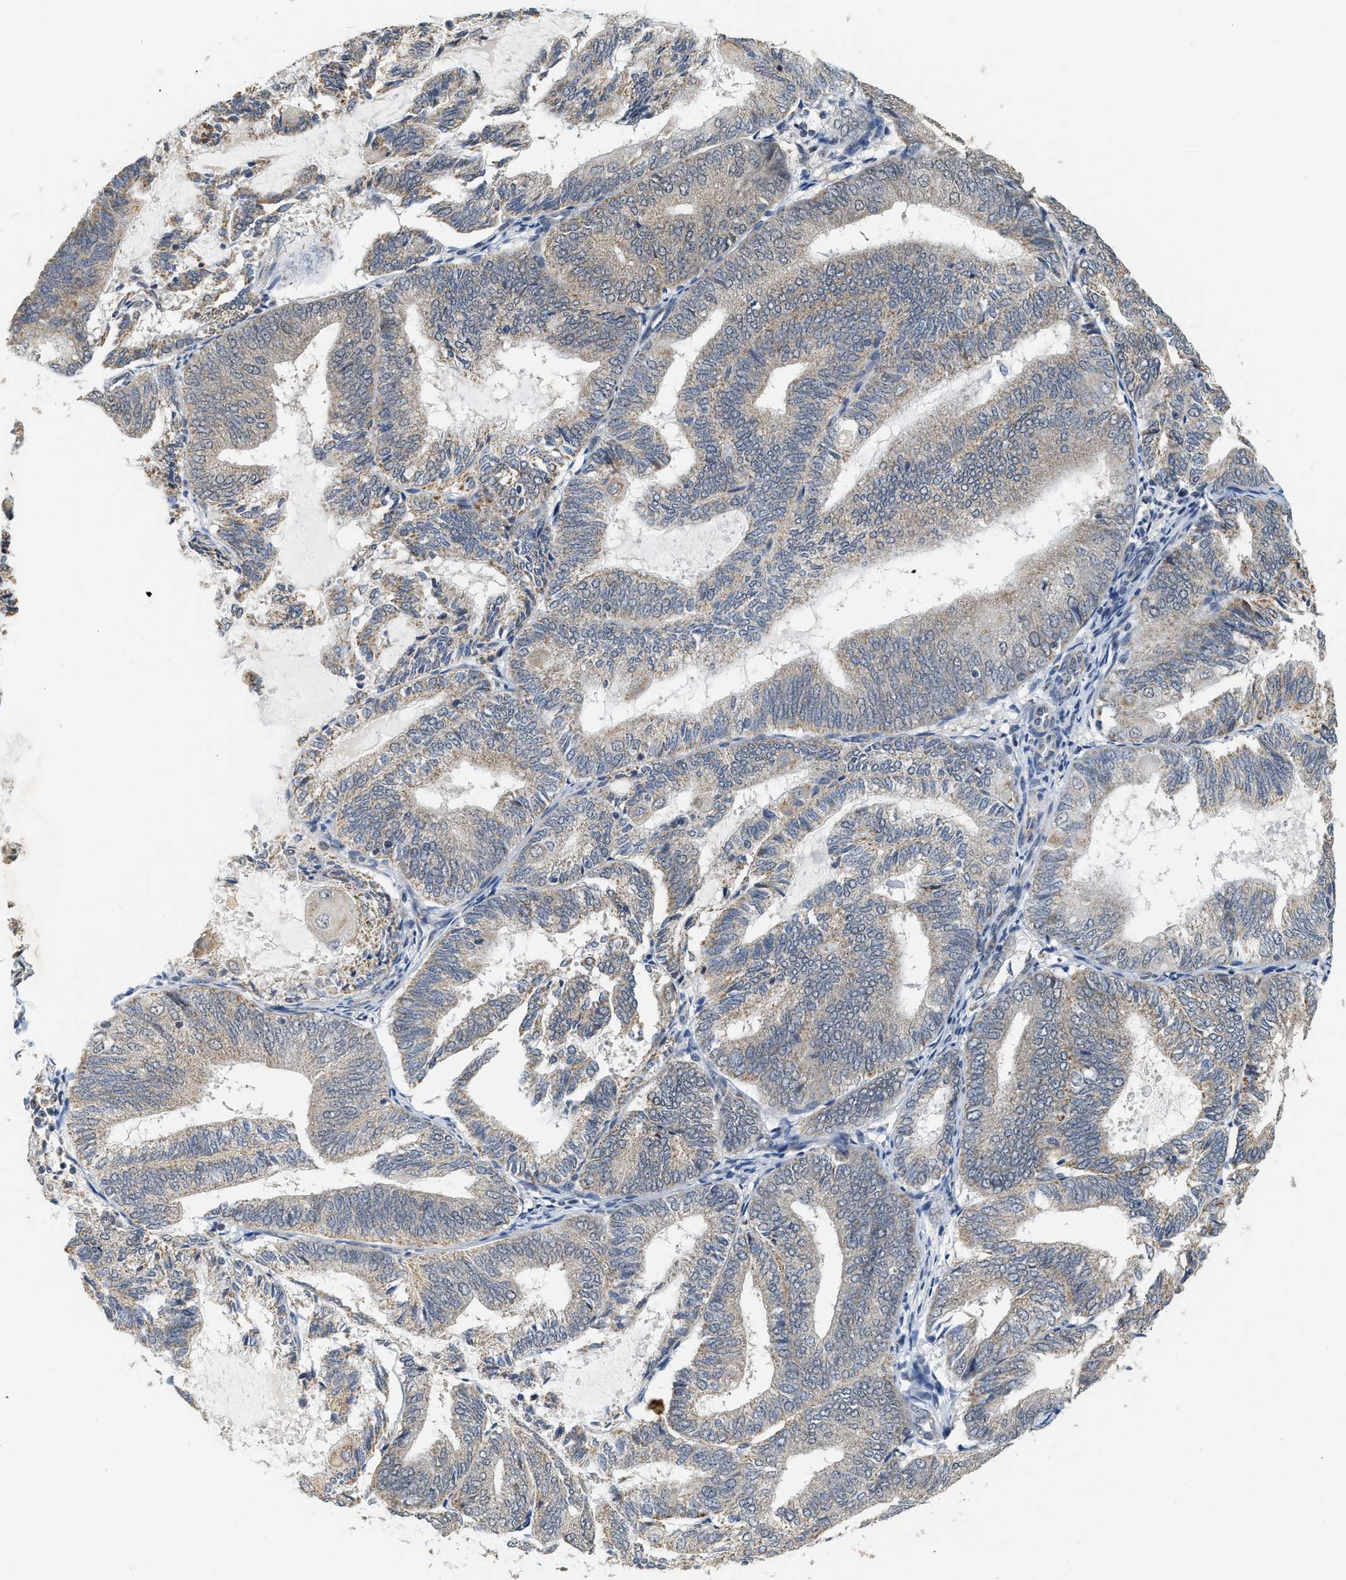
{"staining": {"intensity": "weak", "quantity": "25%-75%", "location": "cytoplasmic/membranous"}, "tissue": "endometrial cancer", "cell_type": "Tumor cells", "image_type": "cancer", "snomed": [{"axis": "morphology", "description": "Adenocarcinoma, NOS"}, {"axis": "topography", "description": "Endometrium"}], "caption": "Weak cytoplasmic/membranous protein positivity is seen in approximately 25%-75% of tumor cells in endometrial cancer.", "gene": "GIGYF1", "patient": {"sex": "female", "age": 81}}